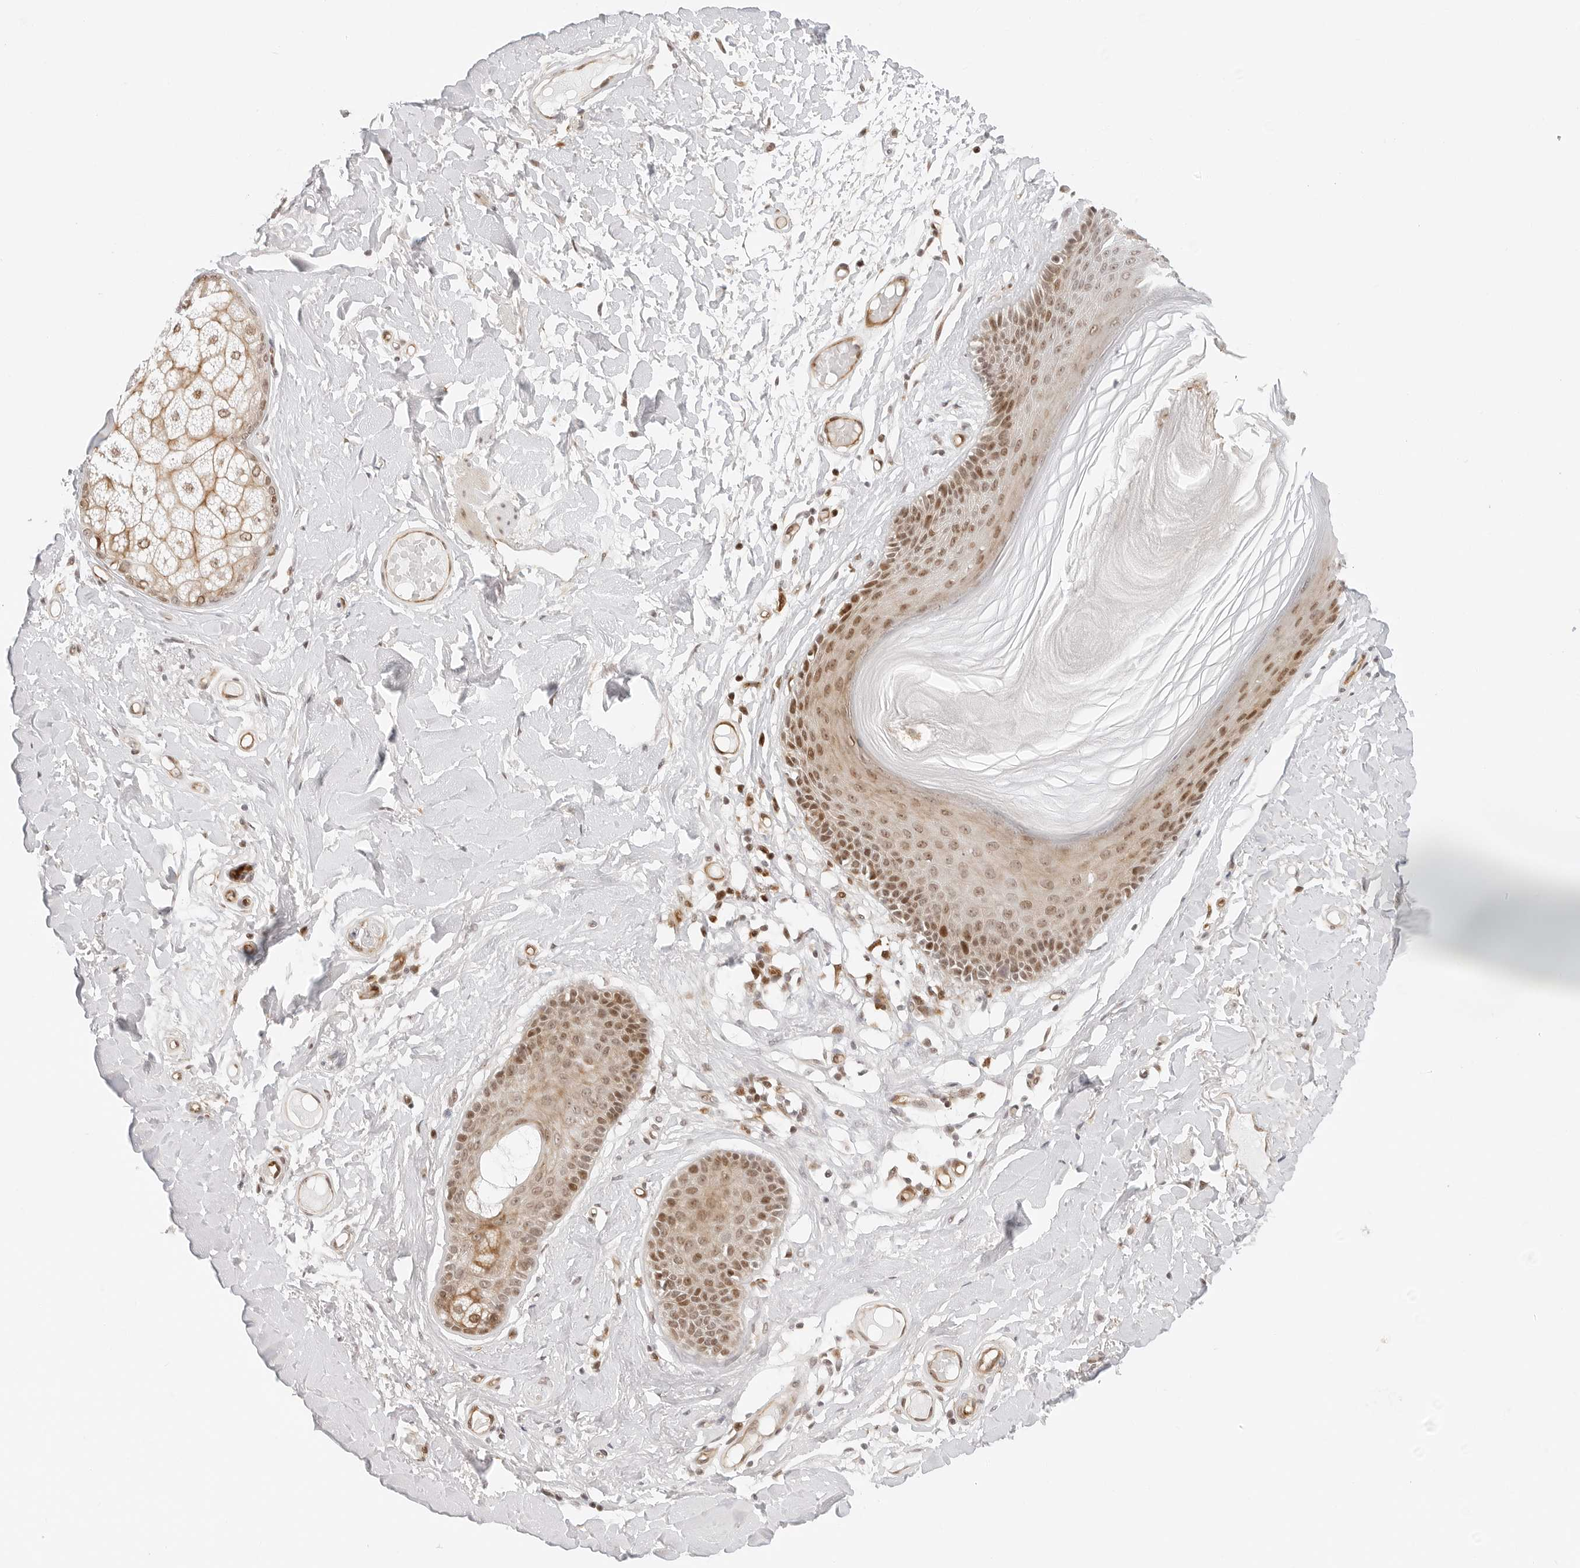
{"staining": {"intensity": "moderate", "quantity": ">75%", "location": "nuclear"}, "tissue": "skin", "cell_type": "Epidermal cells", "image_type": "normal", "snomed": [{"axis": "morphology", "description": "Normal tissue, NOS"}, {"axis": "topography", "description": "Vulva"}], "caption": "Epidermal cells exhibit medium levels of moderate nuclear staining in about >75% of cells in unremarkable skin. (IHC, brightfield microscopy, high magnification).", "gene": "ZNF613", "patient": {"sex": "female", "age": 73}}